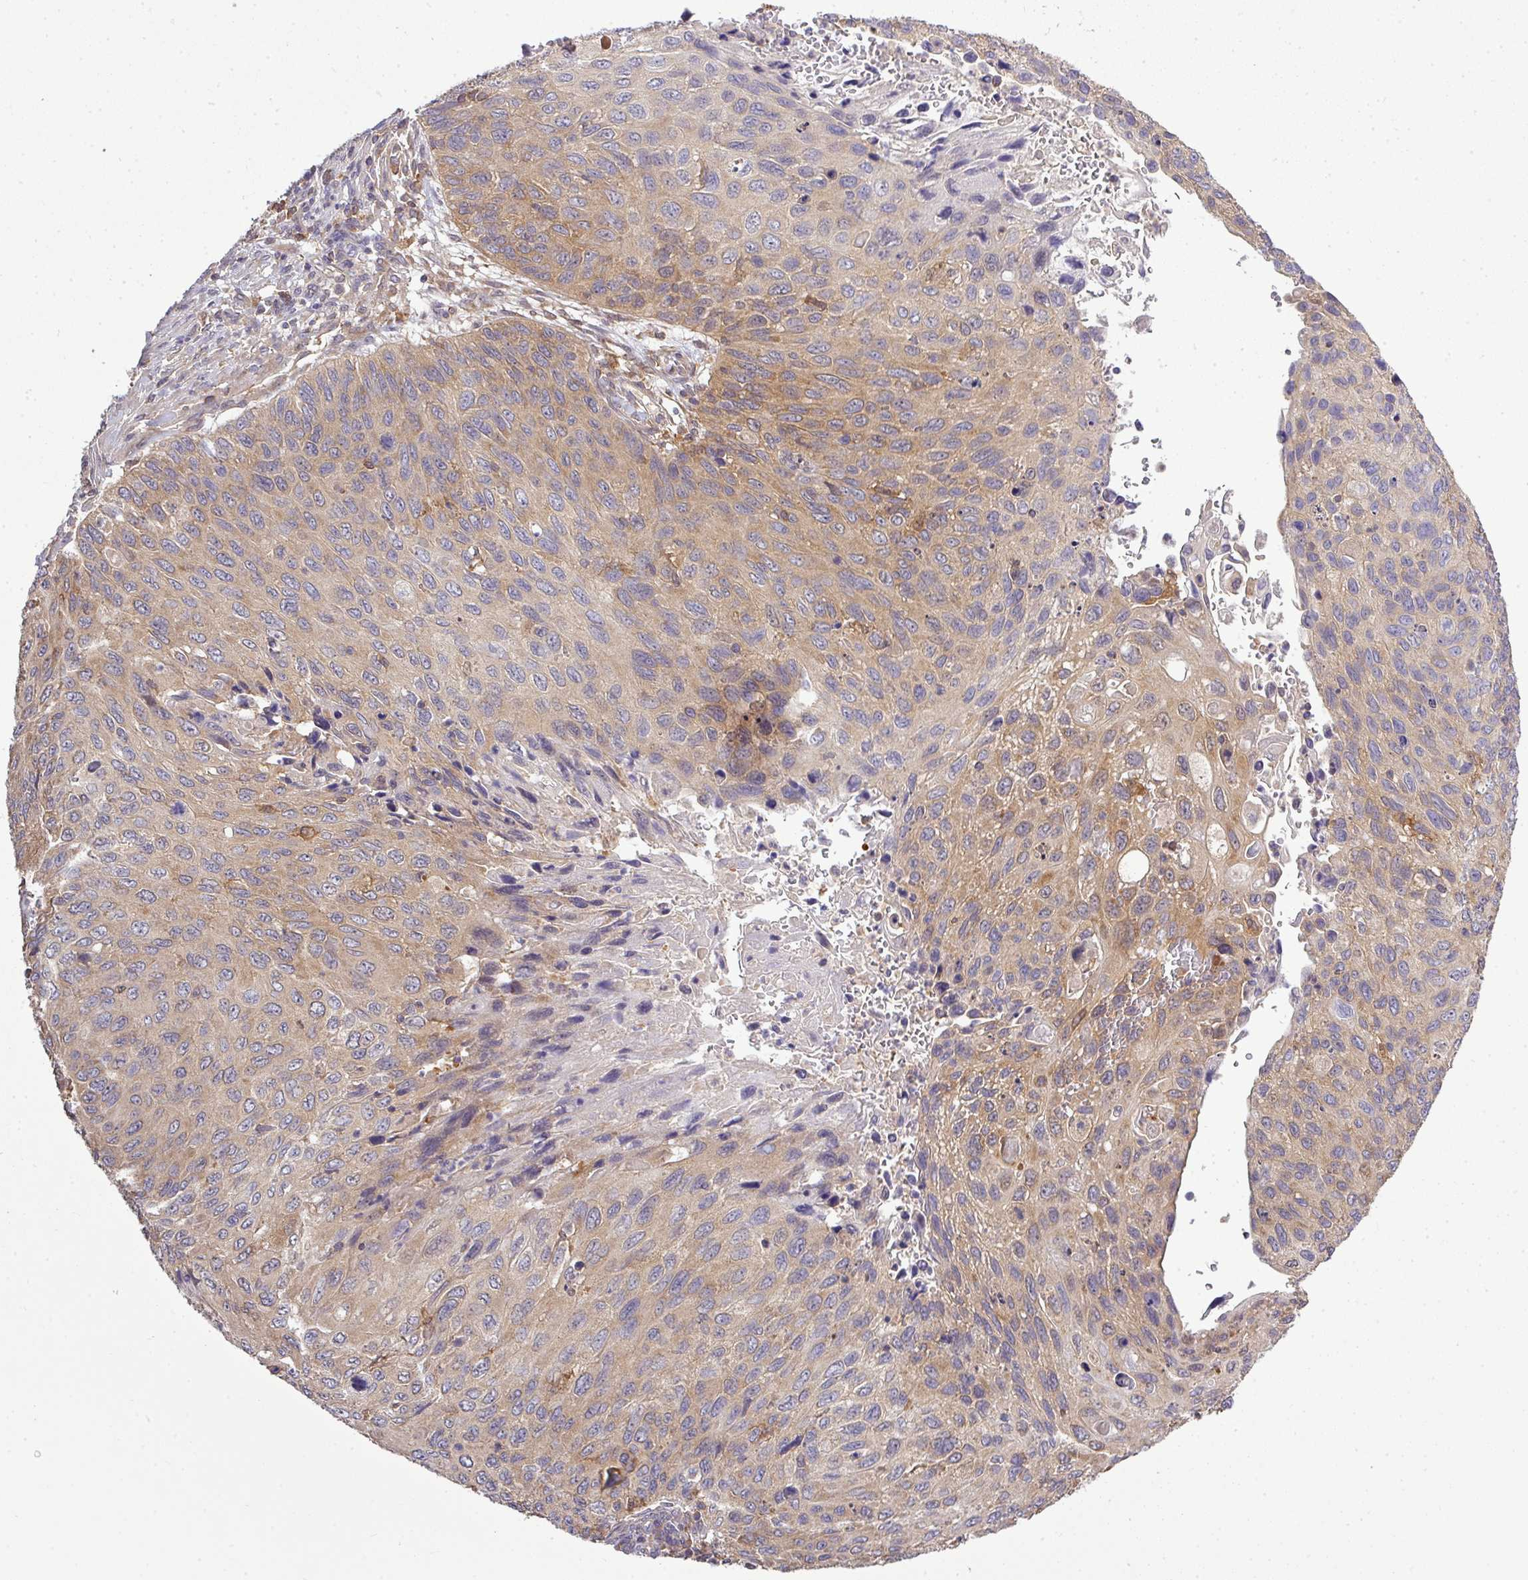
{"staining": {"intensity": "moderate", "quantity": "25%-75%", "location": "cytoplasmic/membranous"}, "tissue": "cervical cancer", "cell_type": "Tumor cells", "image_type": "cancer", "snomed": [{"axis": "morphology", "description": "Squamous cell carcinoma, NOS"}, {"axis": "topography", "description": "Cervix"}], "caption": "High-magnification brightfield microscopy of cervical cancer stained with DAB (3,3'-diaminobenzidine) (brown) and counterstained with hematoxylin (blue). tumor cells exhibit moderate cytoplasmic/membranous staining is seen in about25%-75% of cells.", "gene": "STAT5A", "patient": {"sex": "female", "age": 70}}